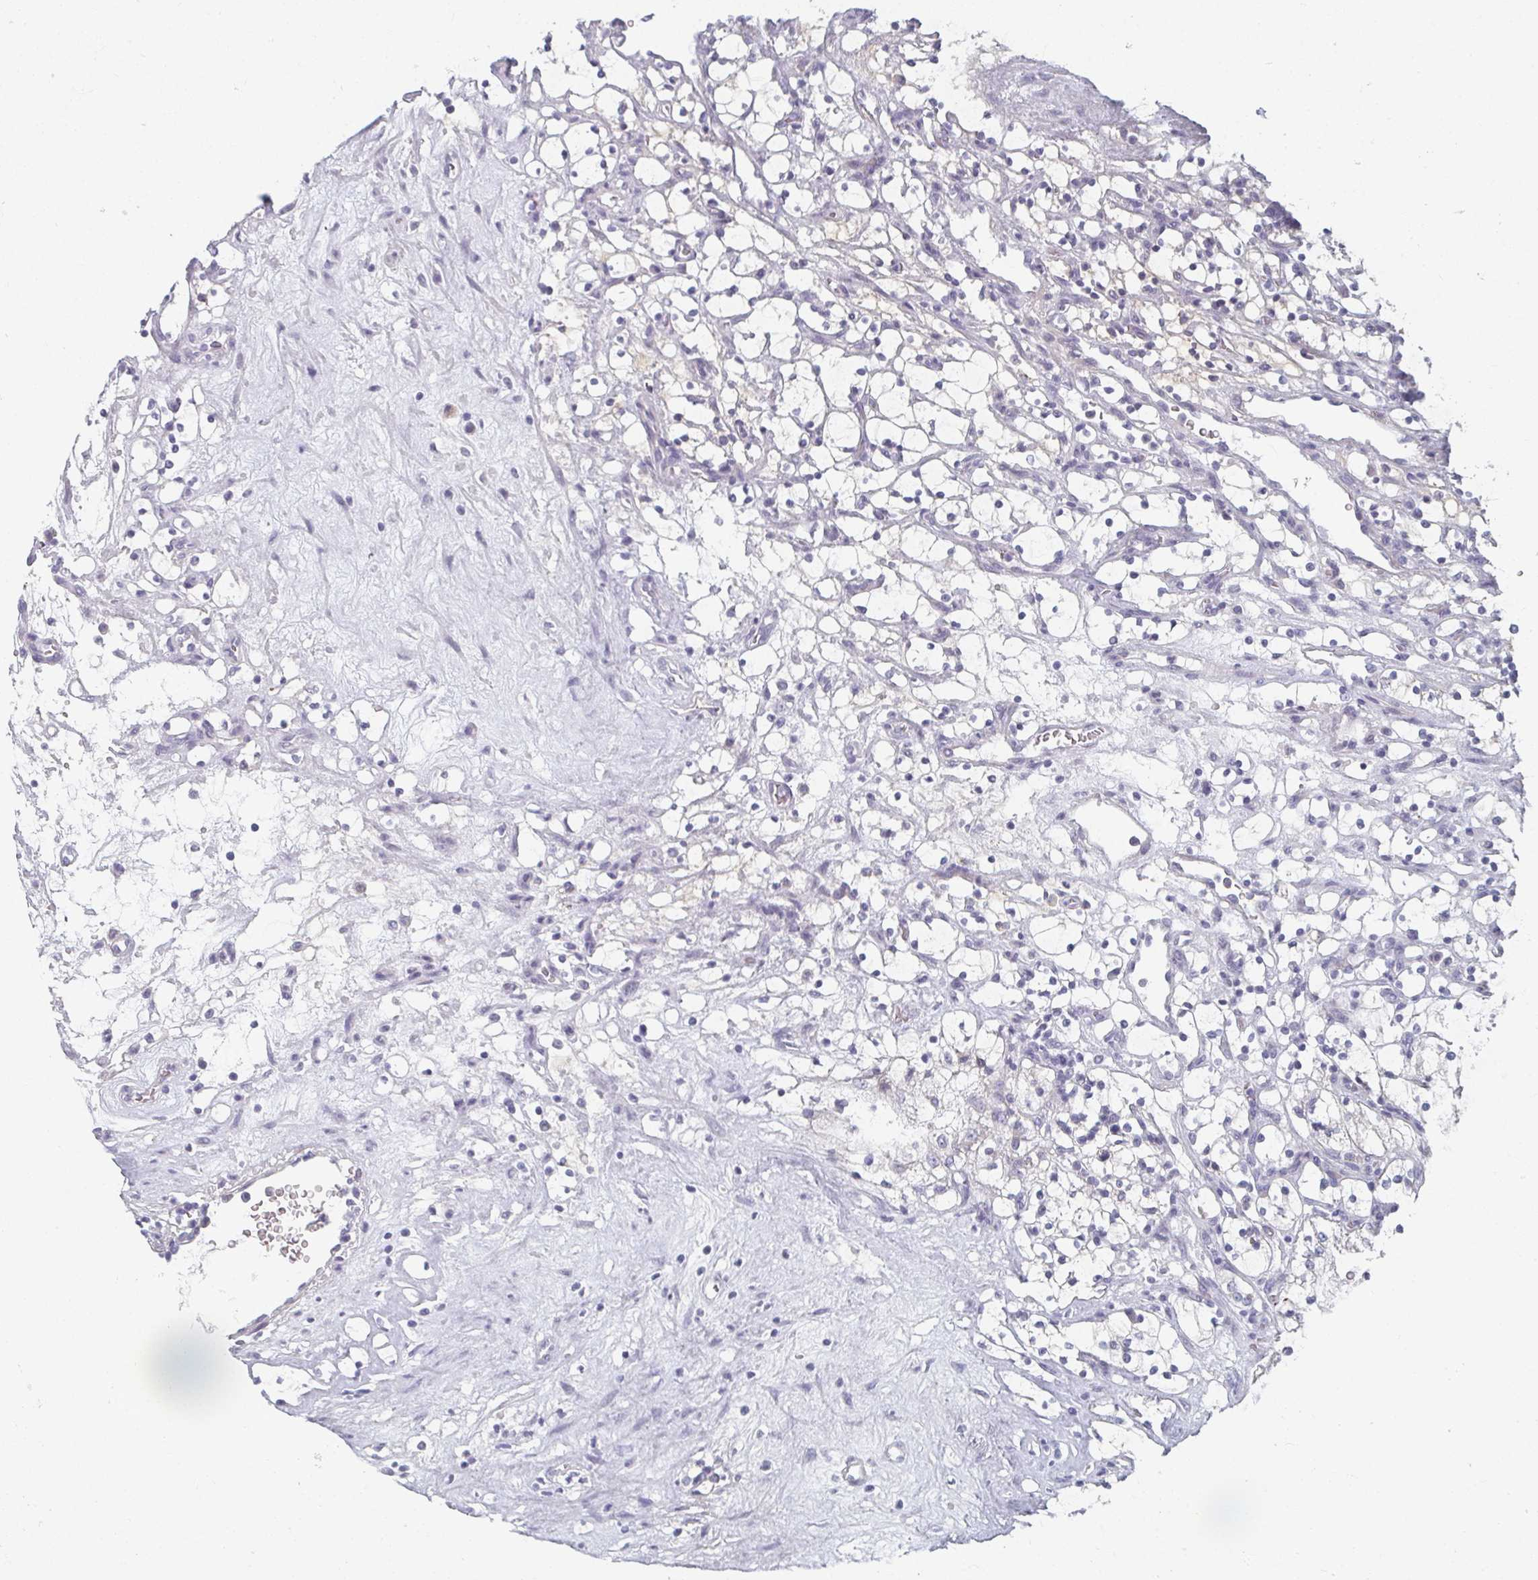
{"staining": {"intensity": "negative", "quantity": "none", "location": "none"}, "tissue": "renal cancer", "cell_type": "Tumor cells", "image_type": "cancer", "snomed": [{"axis": "morphology", "description": "Adenocarcinoma, NOS"}, {"axis": "topography", "description": "Kidney"}], "caption": "Photomicrograph shows no significant protein staining in tumor cells of renal cancer.", "gene": "CAMKV", "patient": {"sex": "female", "age": 69}}